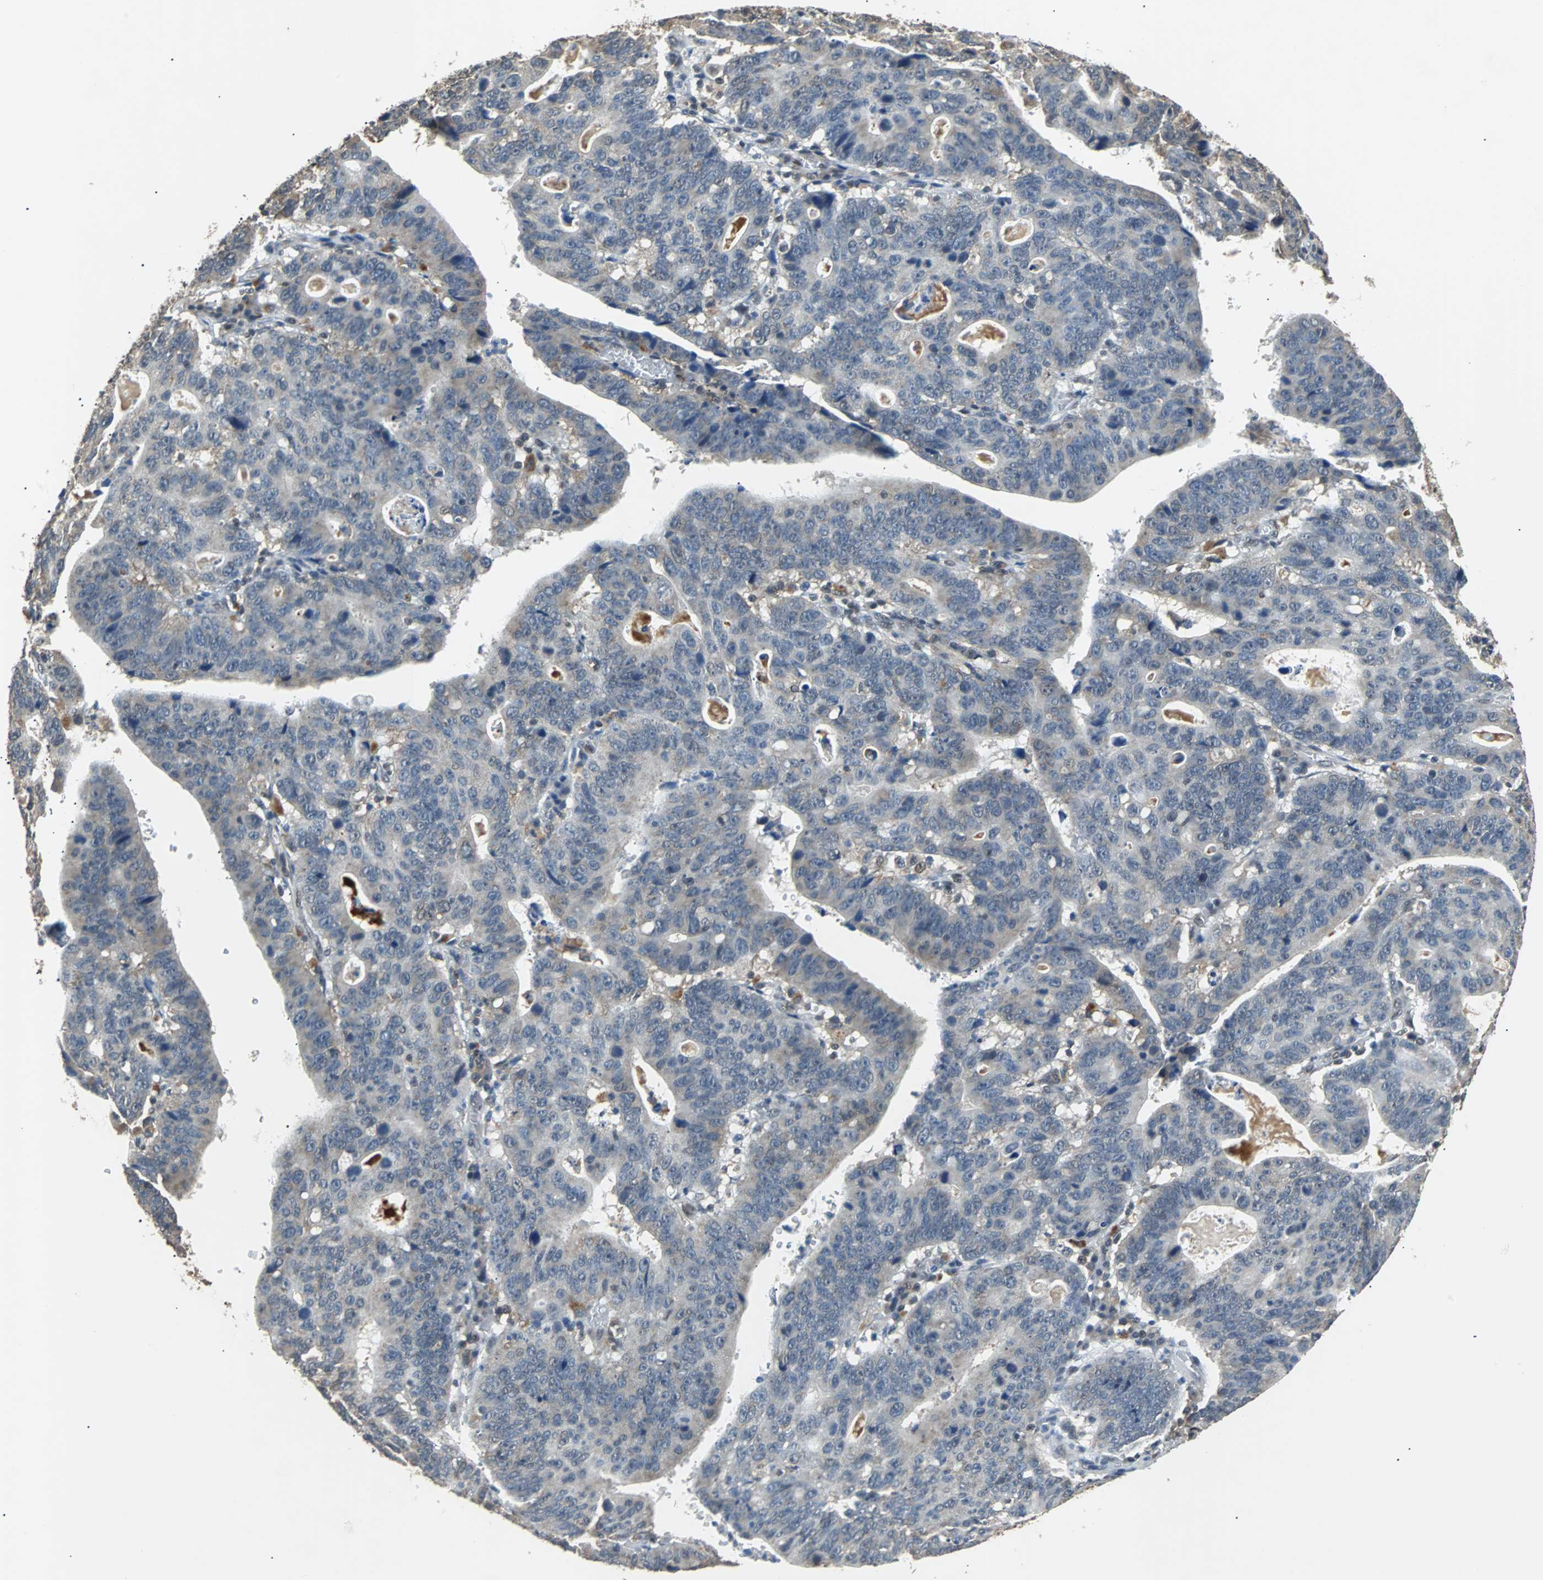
{"staining": {"intensity": "weak", "quantity": "25%-75%", "location": "cytoplasmic/membranous"}, "tissue": "stomach cancer", "cell_type": "Tumor cells", "image_type": "cancer", "snomed": [{"axis": "morphology", "description": "Adenocarcinoma, NOS"}, {"axis": "topography", "description": "Stomach"}], "caption": "Immunohistochemical staining of human adenocarcinoma (stomach) reveals weak cytoplasmic/membranous protein expression in approximately 25%-75% of tumor cells.", "gene": "PHC1", "patient": {"sex": "male", "age": 59}}